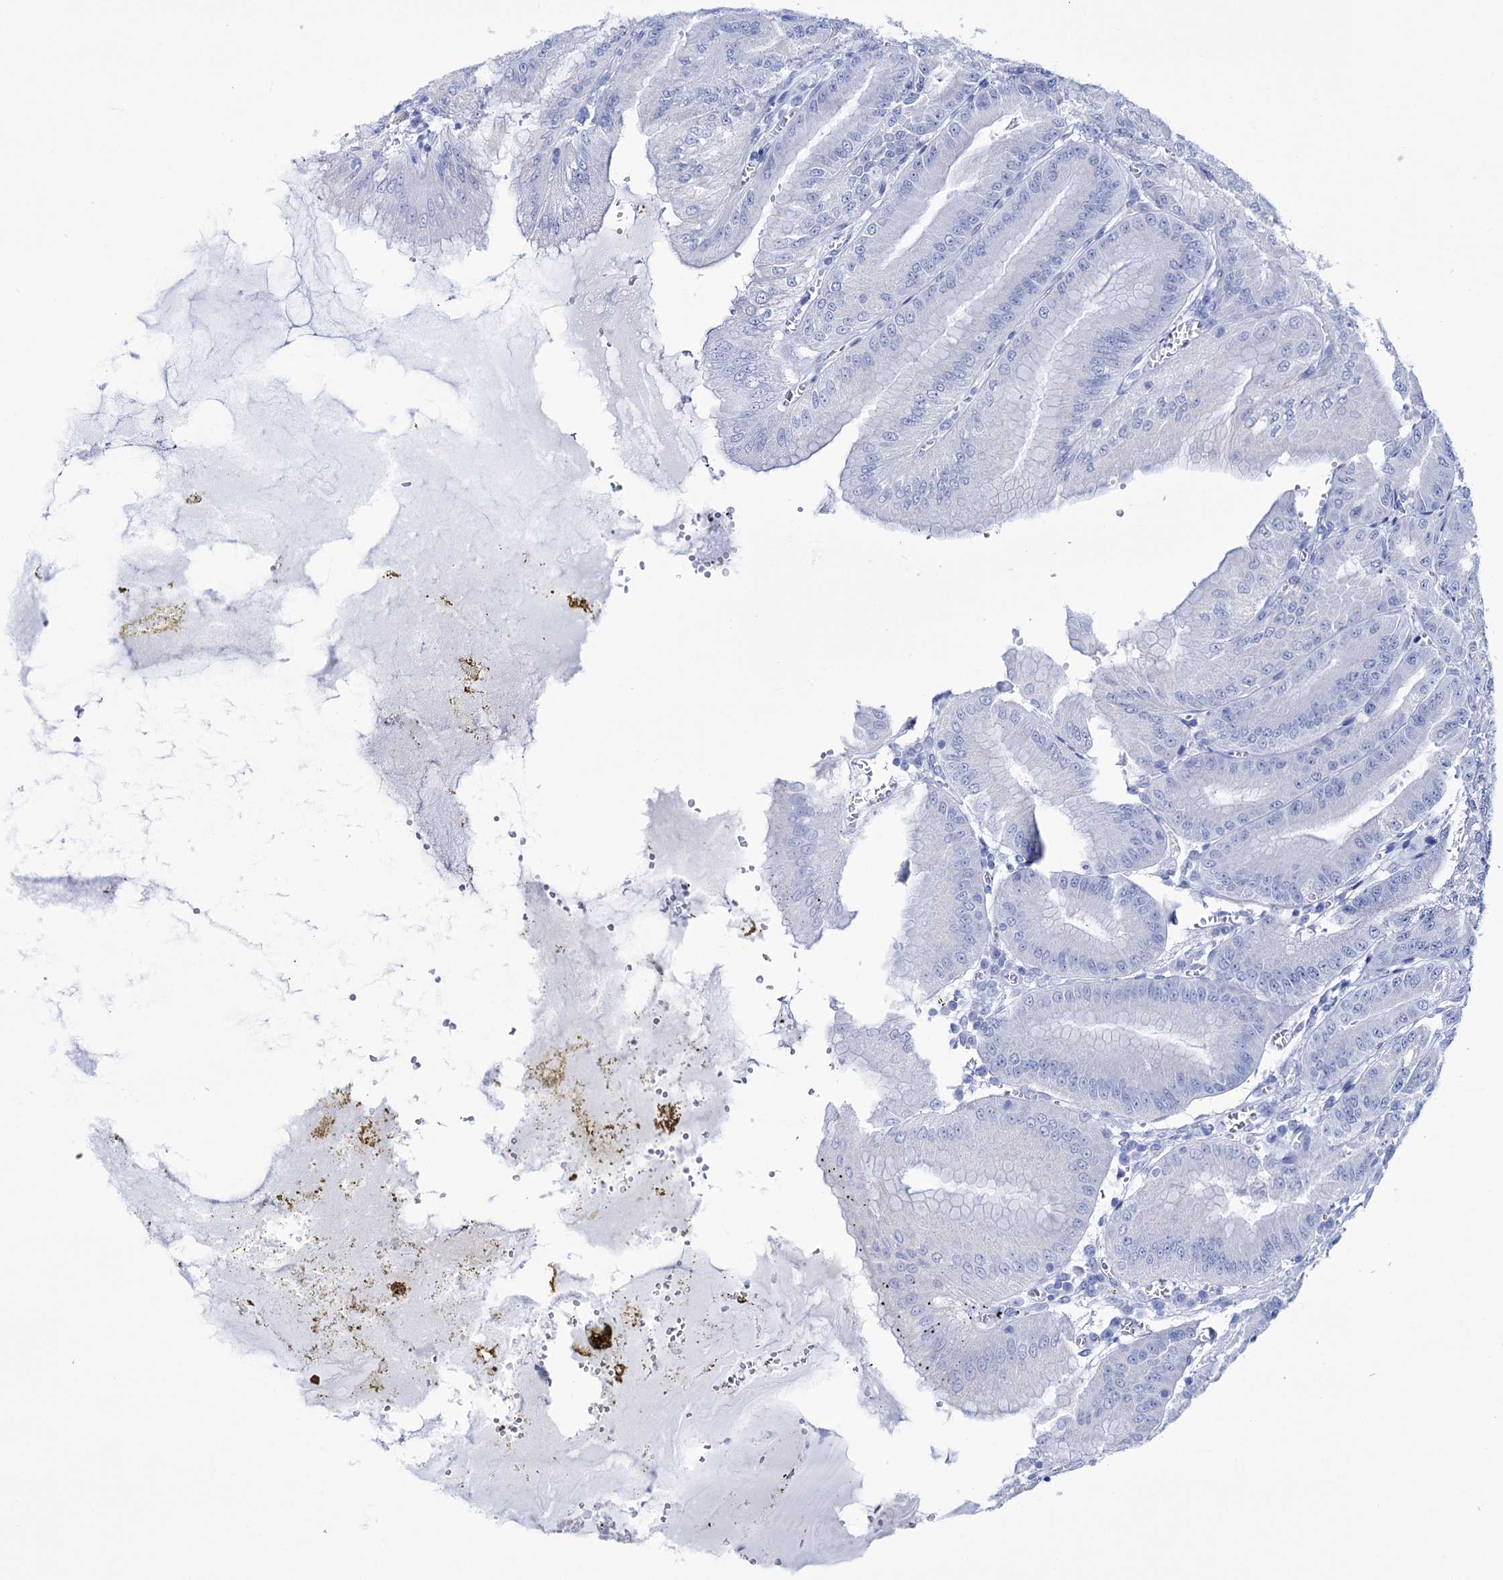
{"staining": {"intensity": "moderate", "quantity": "<25%", "location": "cytoplasmic/membranous"}, "tissue": "stomach", "cell_type": "Glandular cells", "image_type": "normal", "snomed": [{"axis": "morphology", "description": "Normal tissue, NOS"}, {"axis": "topography", "description": "Stomach, upper"}, {"axis": "topography", "description": "Stomach, lower"}], "caption": "A high-resolution photomicrograph shows immunohistochemistry (IHC) staining of normal stomach, which demonstrates moderate cytoplasmic/membranous staining in about <25% of glandular cells.", "gene": "FBXW12", "patient": {"sex": "male", "age": 71}}